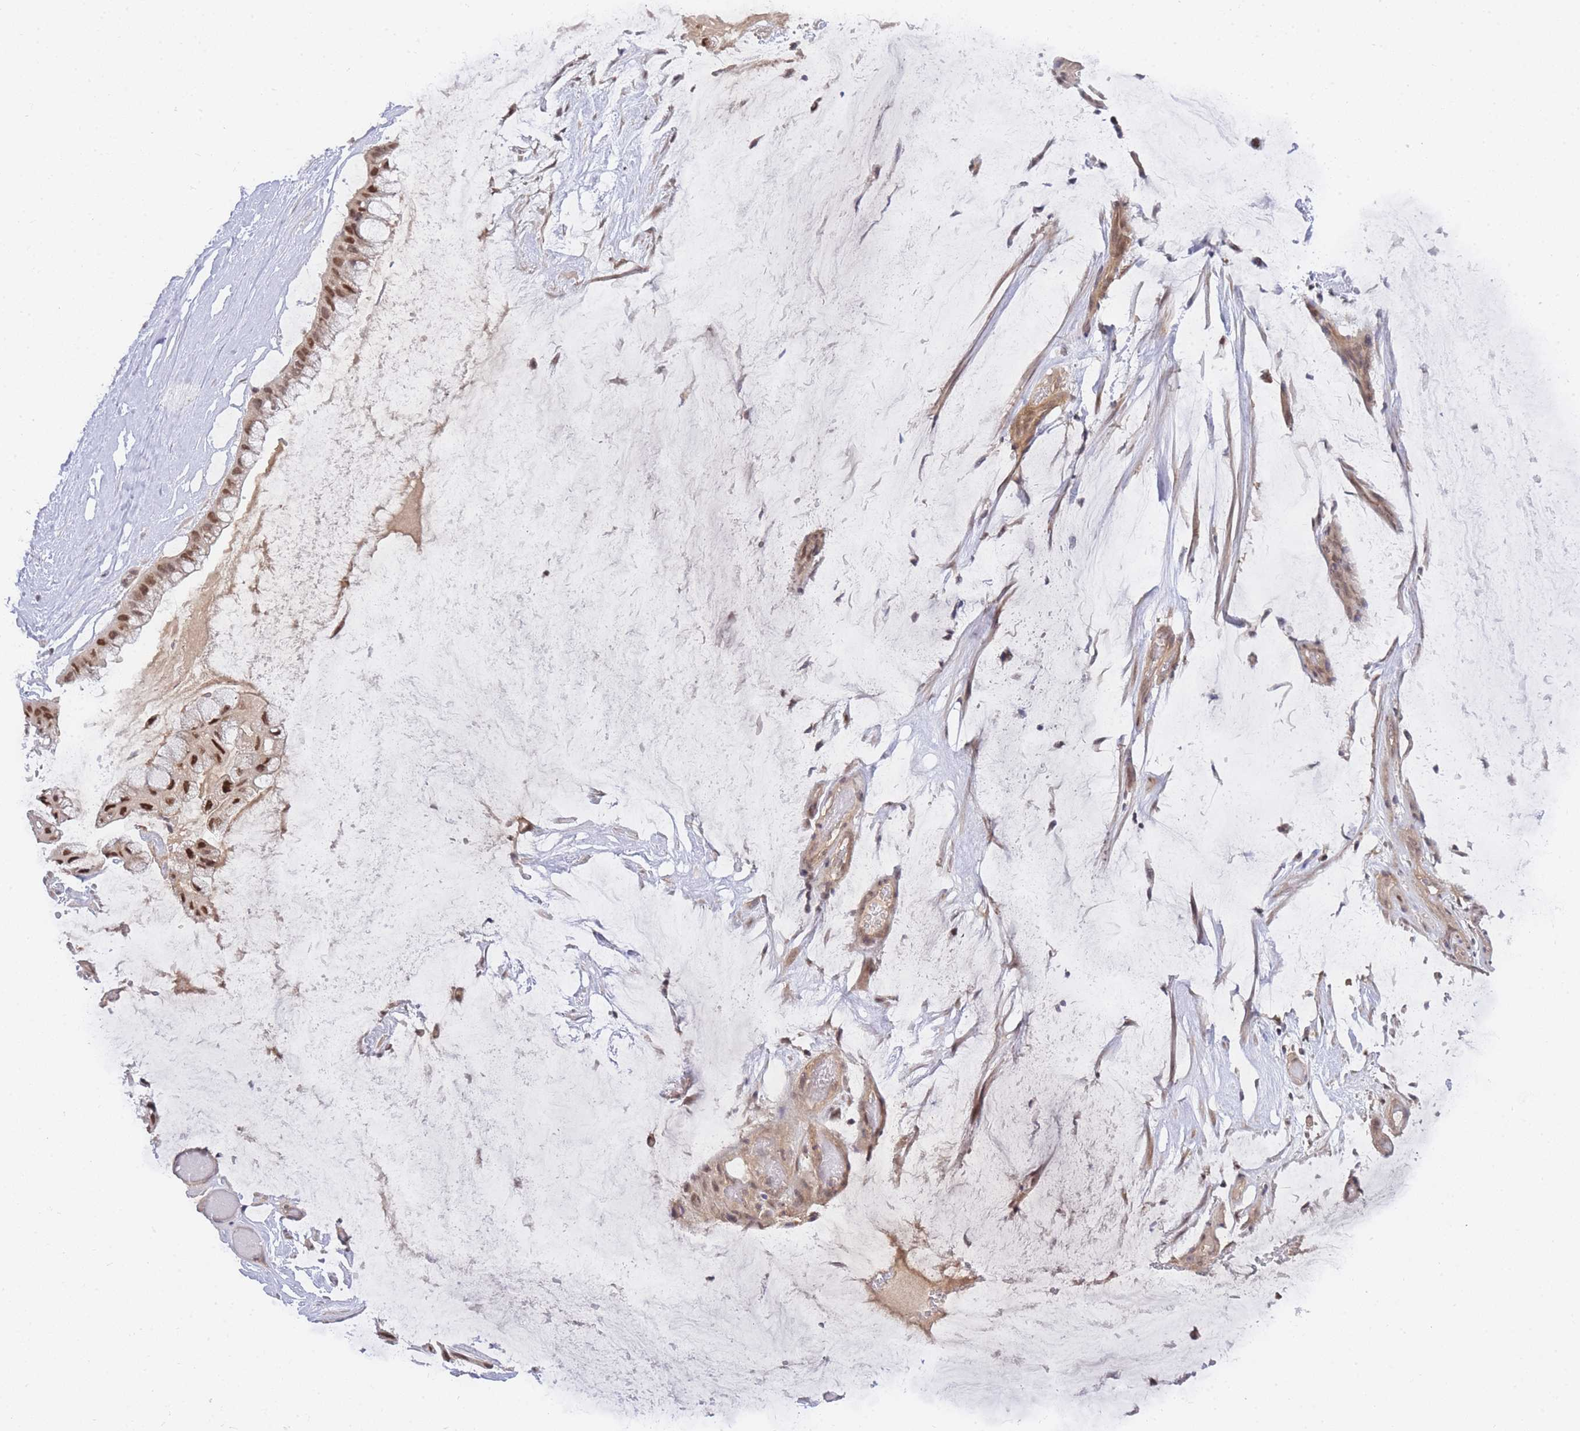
{"staining": {"intensity": "moderate", "quantity": ">75%", "location": "nuclear"}, "tissue": "ovarian cancer", "cell_type": "Tumor cells", "image_type": "cancer", "snomed": [{"axis": "morphology", "description": "Cystadenocarcinoma, mucinous, NOS"}, {"axis": "topography", "description": "Ovary"}], "caption": "Brown immunohistochemical staining in ovarian mucinous cystadenocarcinoma demonstrates moderate nuclear expression in about >75% of tumor cells.", "gene": "KIAA1191", "patient": {"sex": "female", "age": 39}}